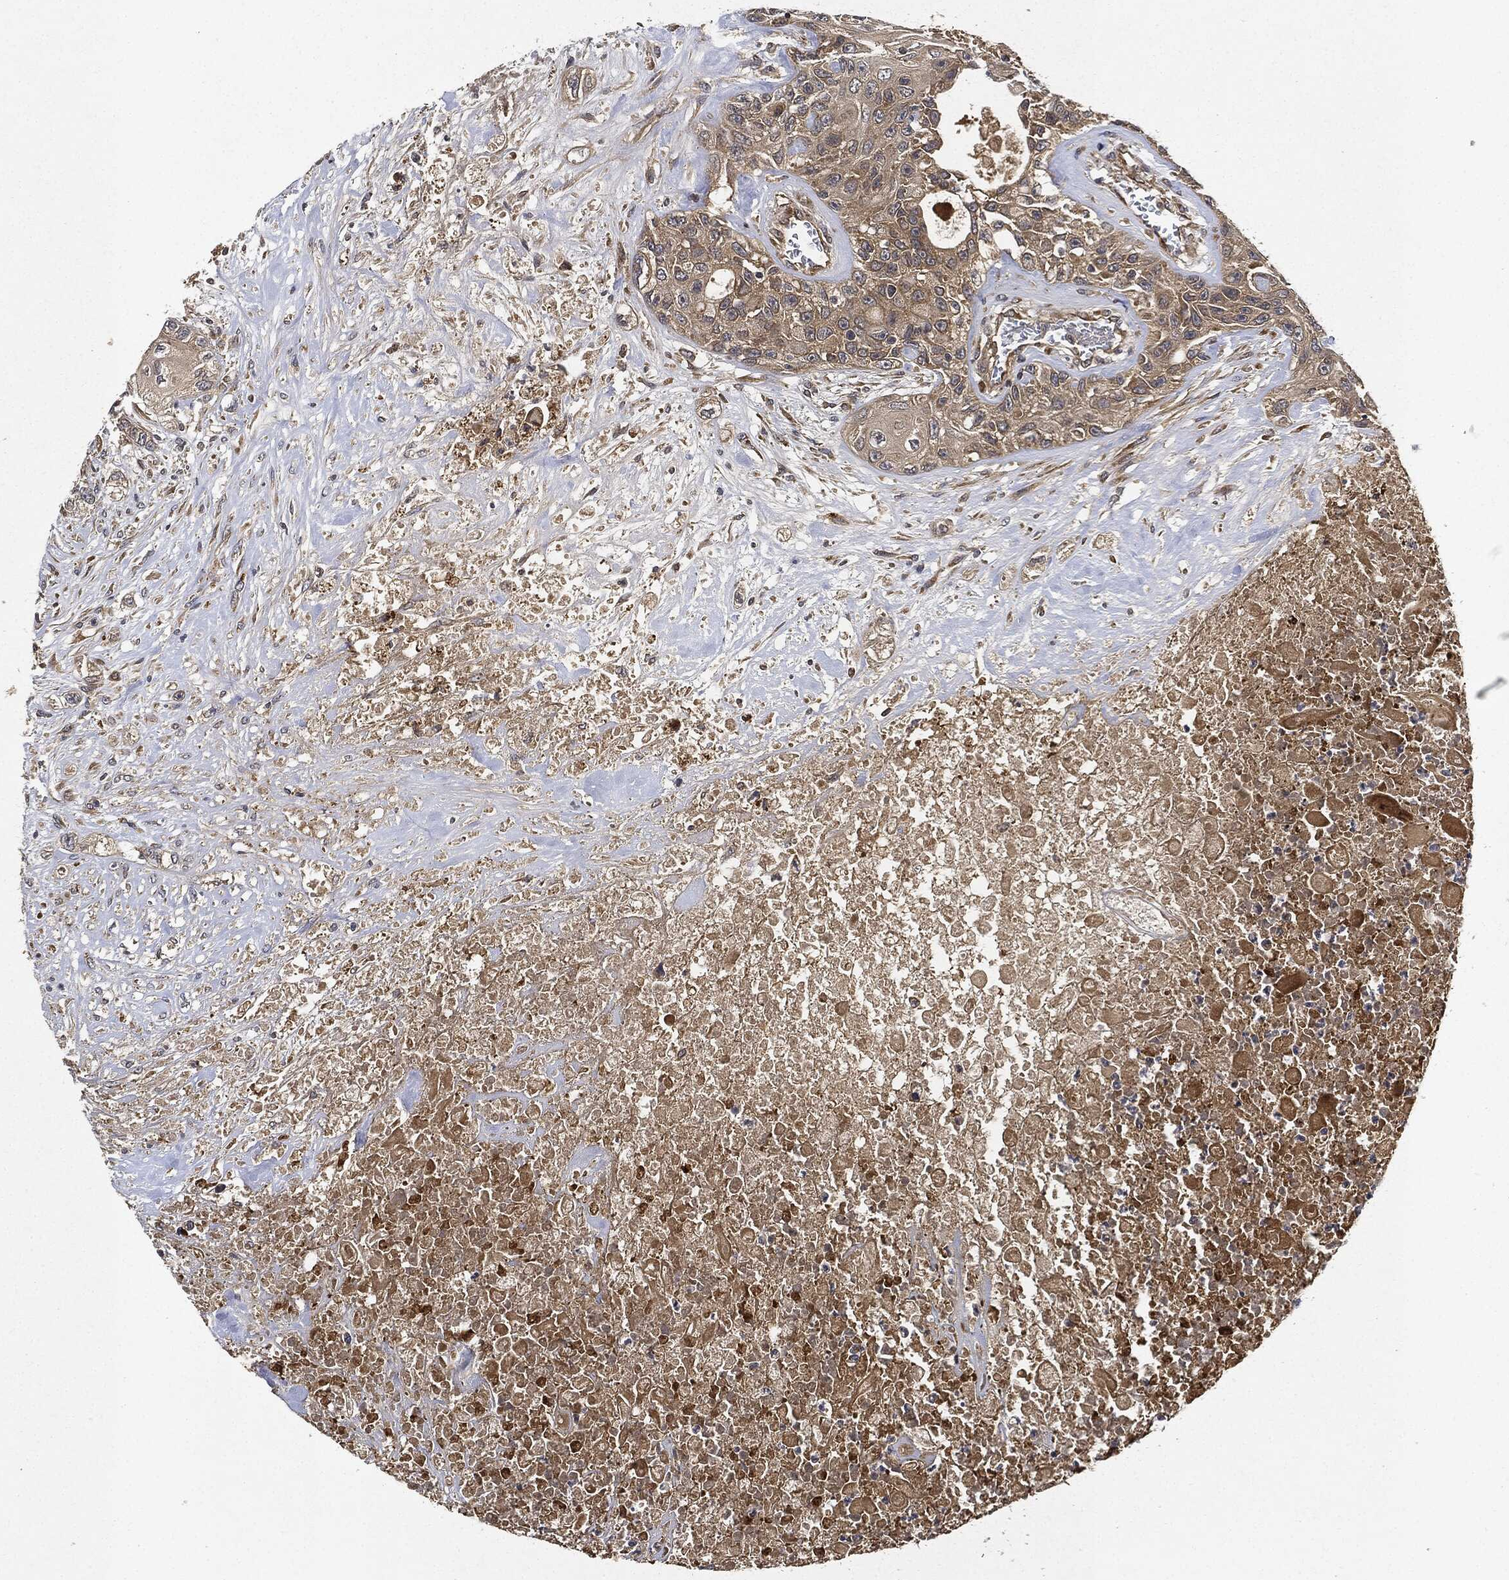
{"staining": {"intensity": "weak", "quantity": "25%-75%", "location": "cytoplasmic/membranous"}, "tissue": "urothelial cancer", "cell_type": "Tumor cells", "image_type": "cancer", "snomed": [{"axis": "morphology", "description": "Urothelial carcinoma, High grade"}, {"axis": "topography", "description": "Urinary bladder"}], "caption": "High-grade urothelial carcinoma tissue displays weak cytoplasmic/membranous expression in approximately 25%-75% of tumor cells", "gene": "MLST8", "patient": {"sex": "female", "age": 56}}